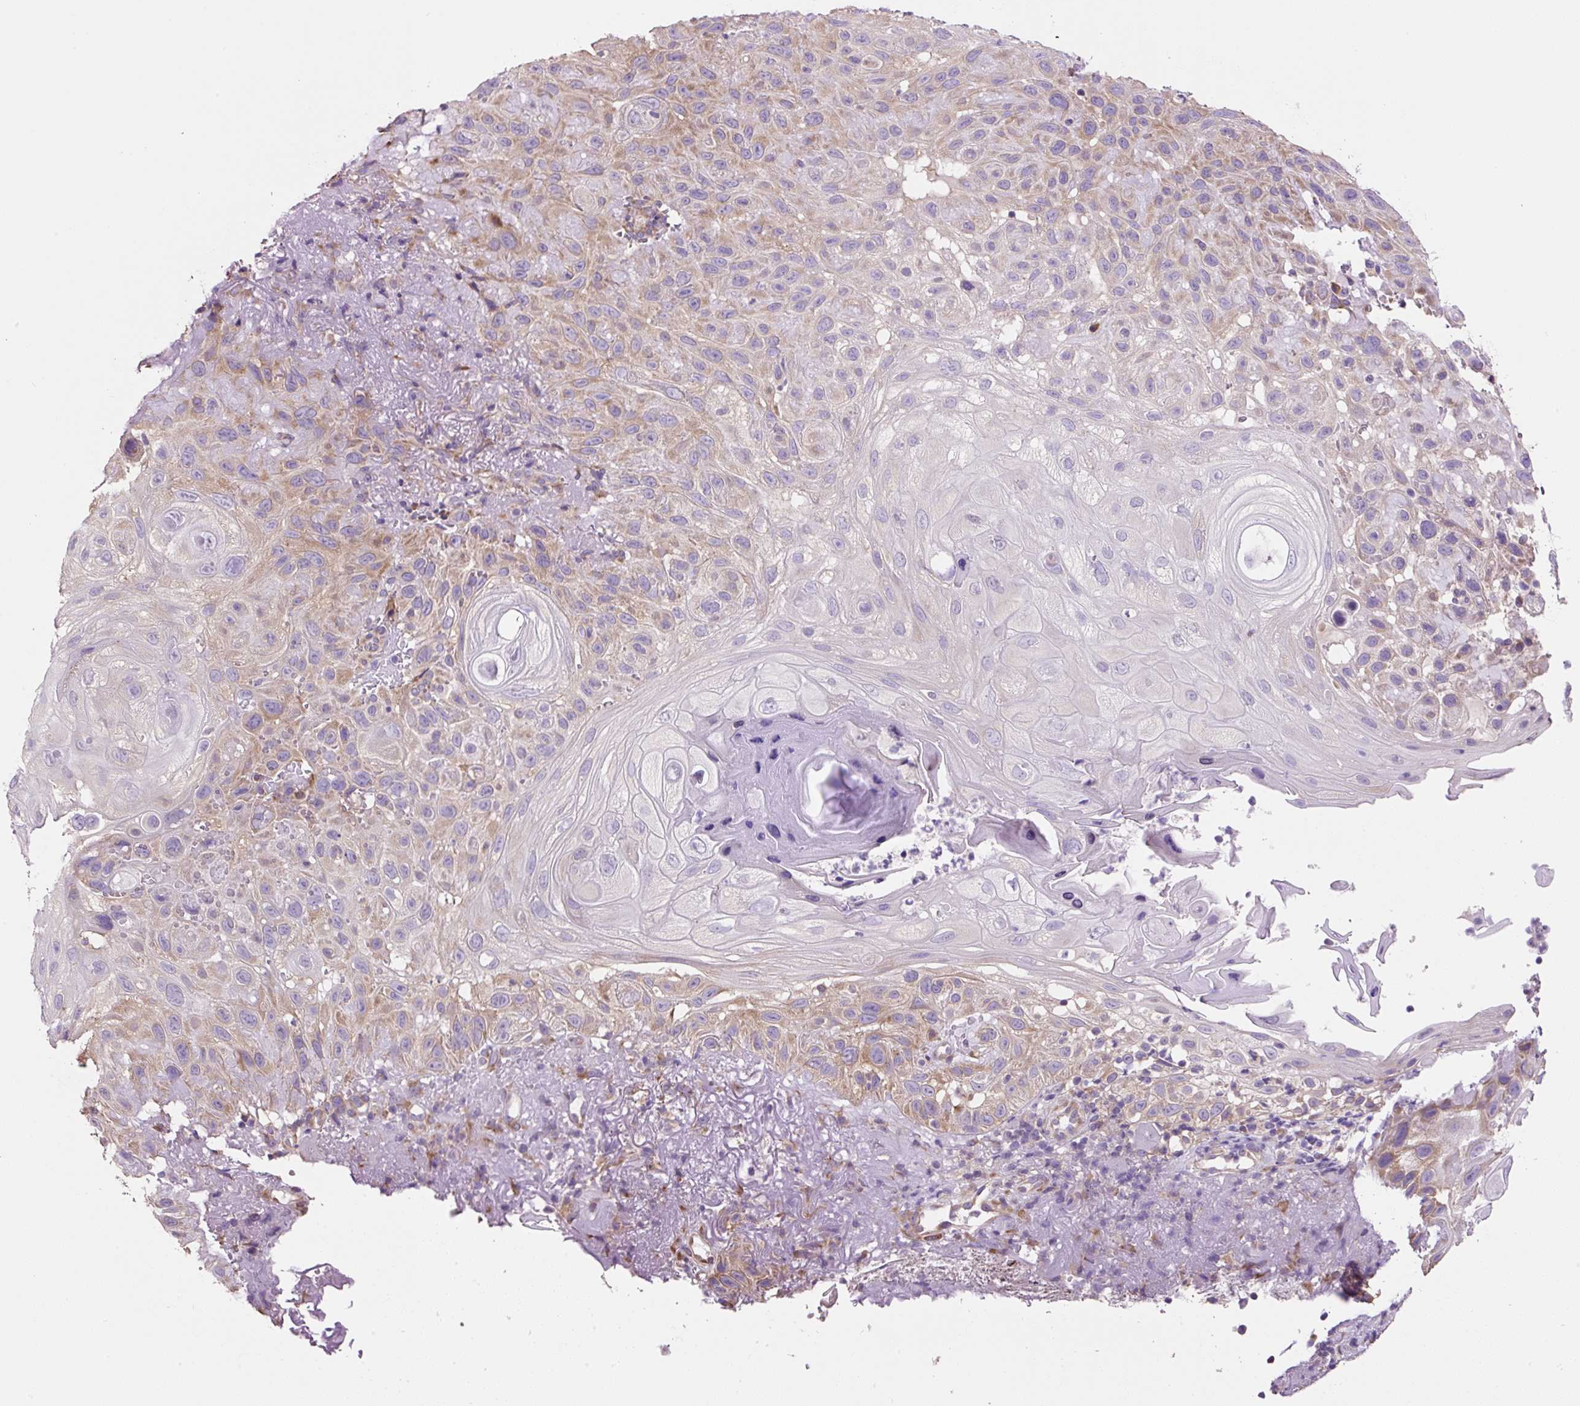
{"staining": {"intensity": "moderate", "quantity": "25%-75%", "location": "cytoplasmic/membranous"}, "tissue": "skin cancer", "cell_type": "Tumor cells", "image_type": "cancer", "snomed": [{"axis": "morphology", "description": "Normal tissue, NOS"}, {"axis": "morphology", "description": "Squamous cell carcinoma, NOS"}, {"axis": "topography", "description": "Skin"}], "caption": "Moderate cytoplasmic/membranous positivity is appreciated in approximately 25%-75% of tumor cells in squamous cell carcinoma (skin).", "gene": "RPS23", "patient": {"sex": "female", "age": 96}}